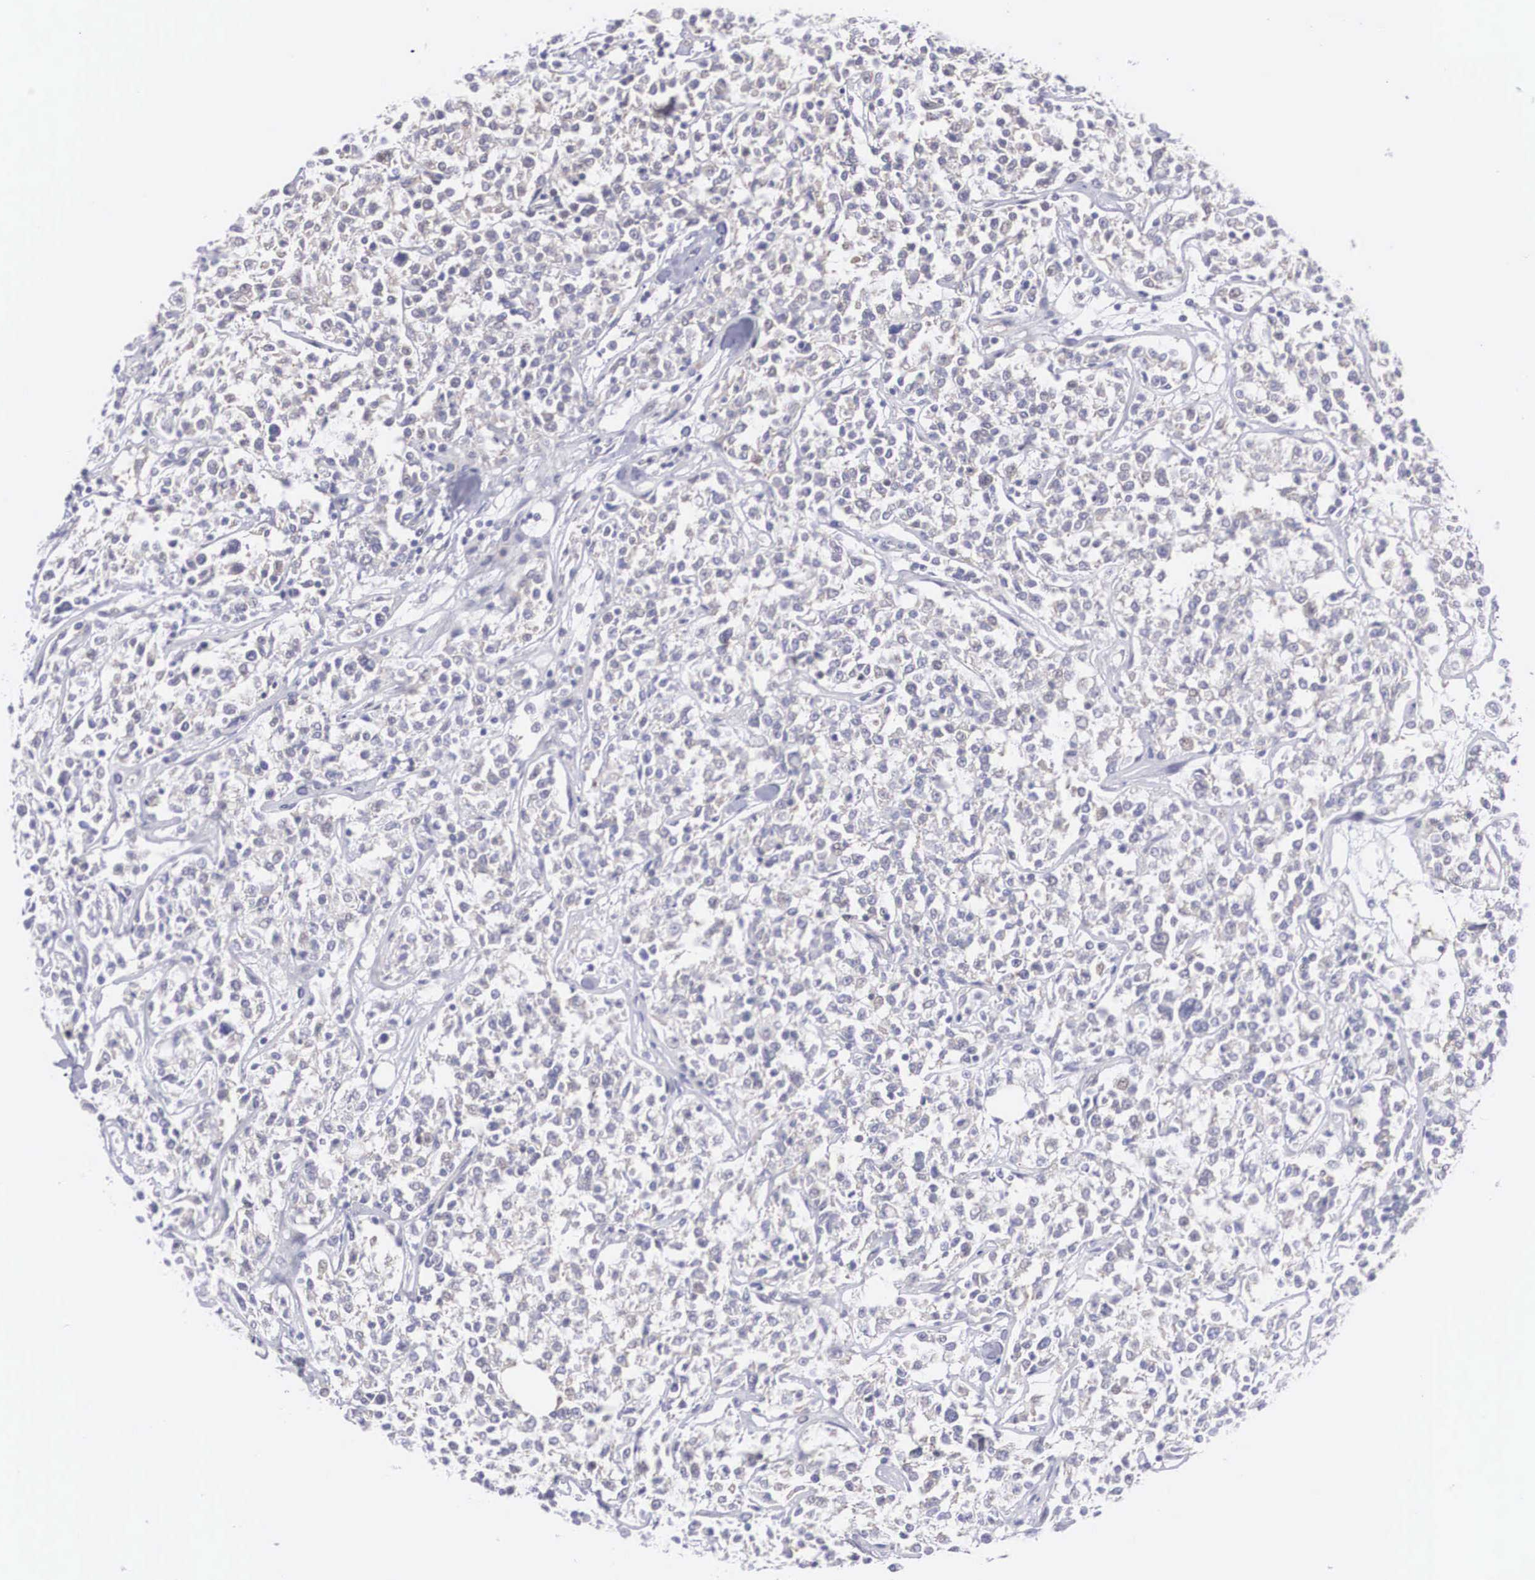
{"staining": {"intensity": "negative", "quantity": "none", "location": "none"}, "tissue": "lymphoma", "cell_type": "Tumor cells", "image_type": "cancer", "snomed": [{"axis": "morphology", "description": "Malignant lymphoma, non-Hodgkin's type, Low grade"}, {"axis": "topography", "description": "Small intestine"}], "caption": "Lymphoma stained for a protein using immunohistochemistry (IHC) displays no expression tumor cells.", "gene": "RBPJ", "patient": {"sex": "female", "age": 59}}